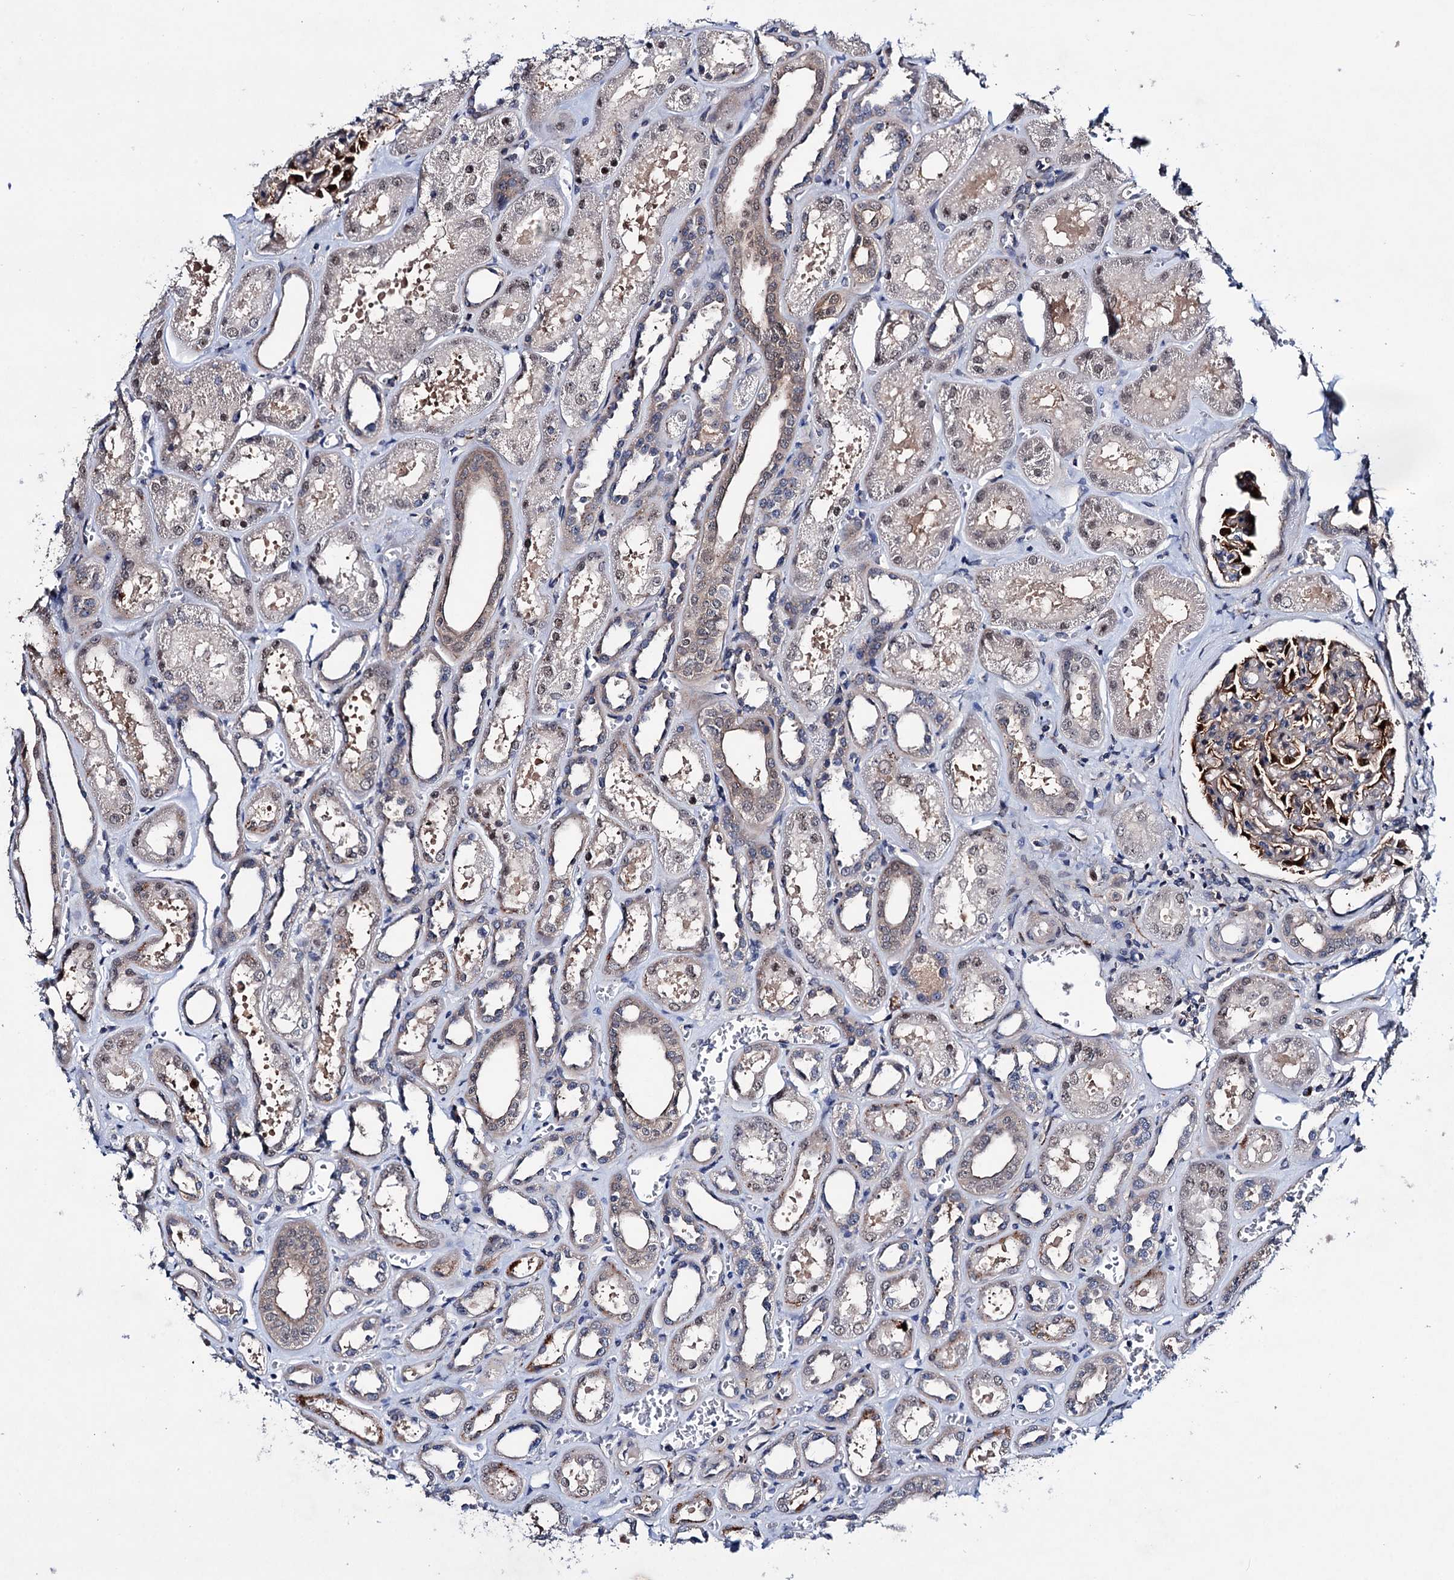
{"staining": {"intensity": "strong", "quantity": "<25%", "location": "cytoplasmic/membranous"}, "tissue": "kidney", "cell_type": "Cells in glomeruli", "image_type": "normal", "snomed": [{"axis": "morphology", "description": "Normal tissue, NOS"}, {"axis": "morphology", "description": "Adenocarcinoma, NOS"}, {"axis": "topography", "description": "Kidney"}], "caption": "This histopathology image displays immunohistochemistry (IHC) staining of unremarkable human kidney, with medium strong cytoplasmic/membranous positivity in approximately <25% of cells in glomeruli.", "gene": "EYA4", "patient": {"sex": "female", "age": 68}}